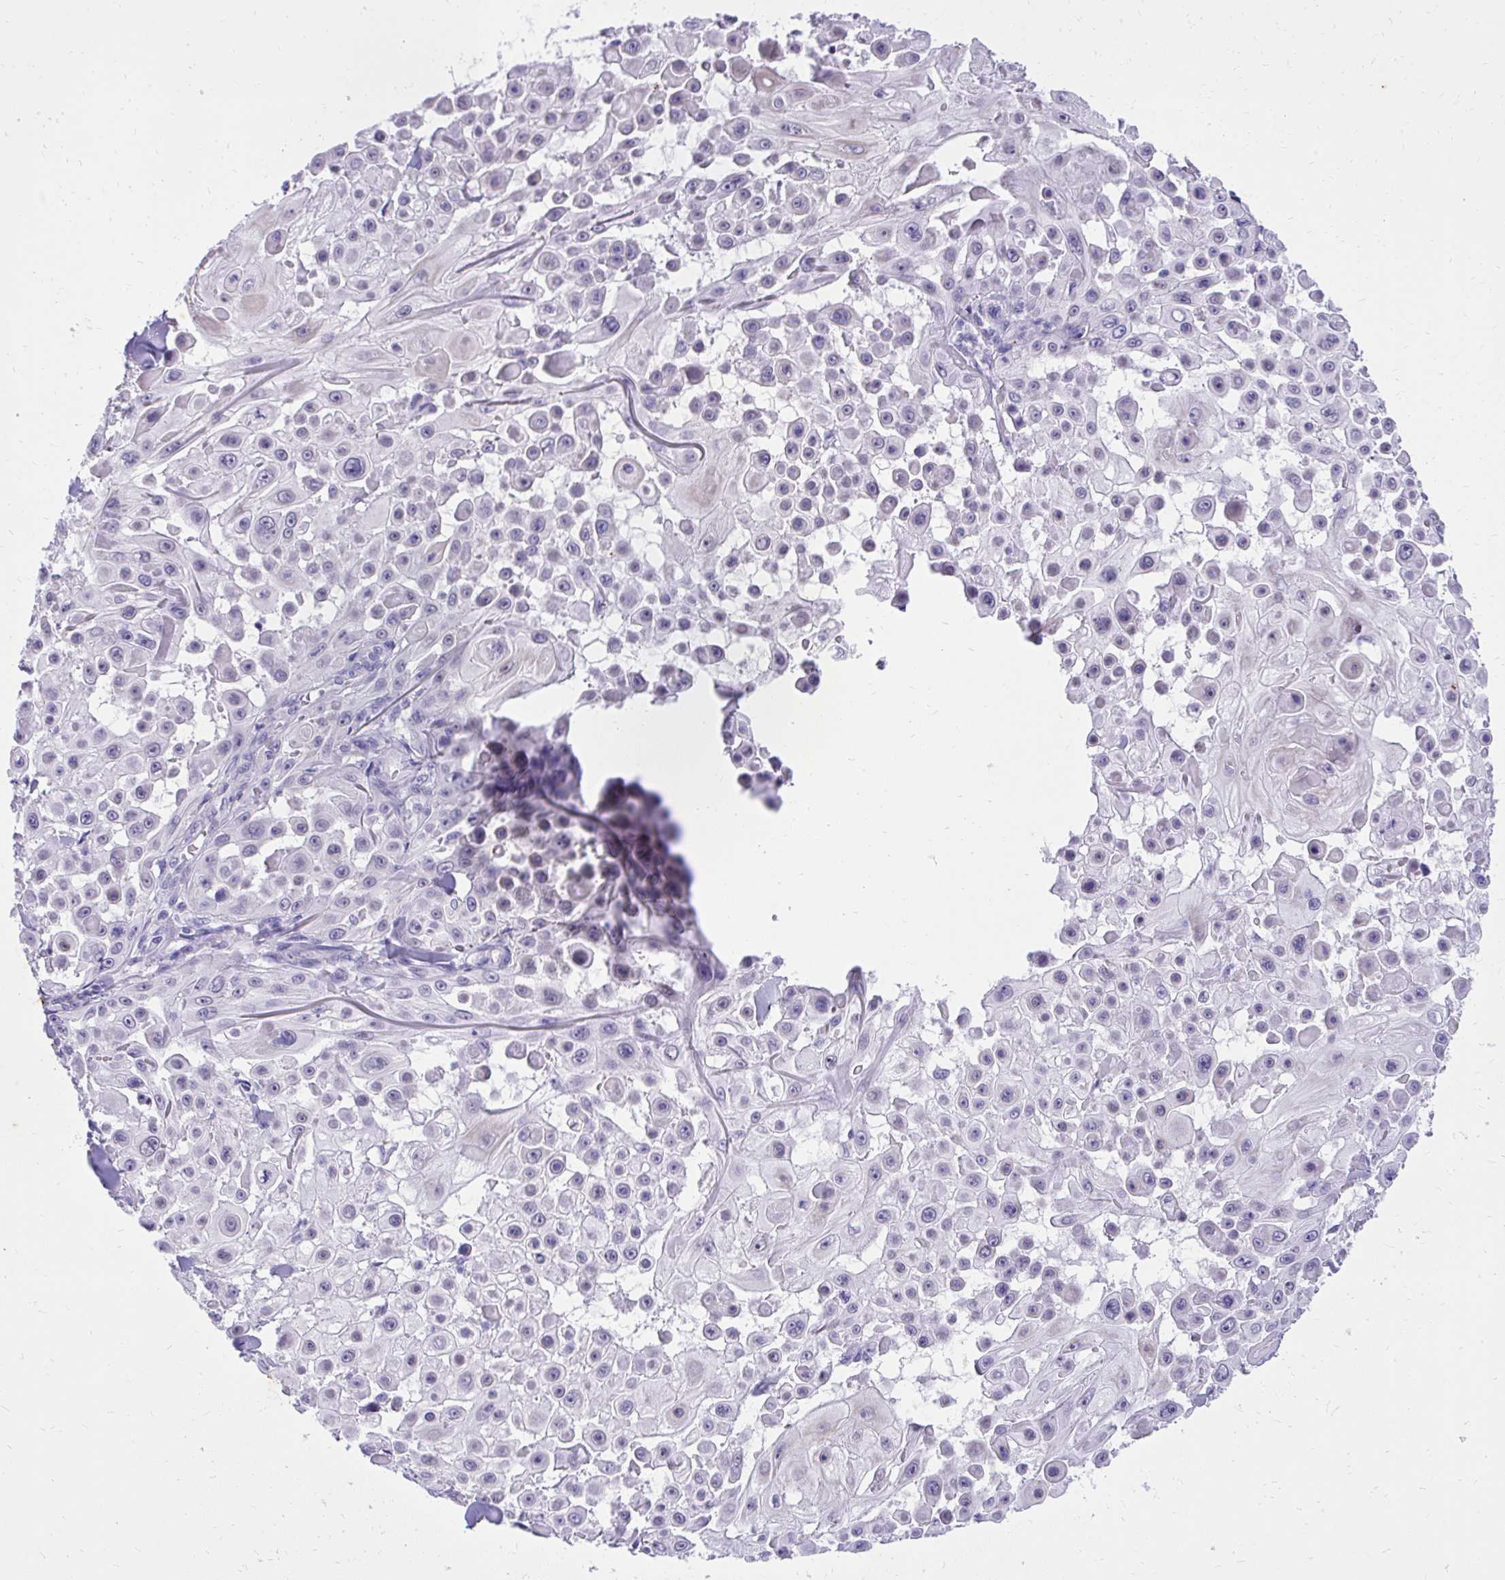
{"staining": {"intensity": "negative", "quantity": "none", "location": "none"}, "tissue": "skin cancer", "cell_type": "Tumor cells", "image_type": "cancer", "snomed": [{"axis": "morphology", "description": "Squamous cell carcinoma, NOS"}, {"axis": "topography", "description": "Skin"}], "caption": "This is an IHC micrograph of skin squamous cell carcinoma. There is no staining in tumor cells.", "gene": "KLK1", "patient": {"sex": "male", "age": 91}}